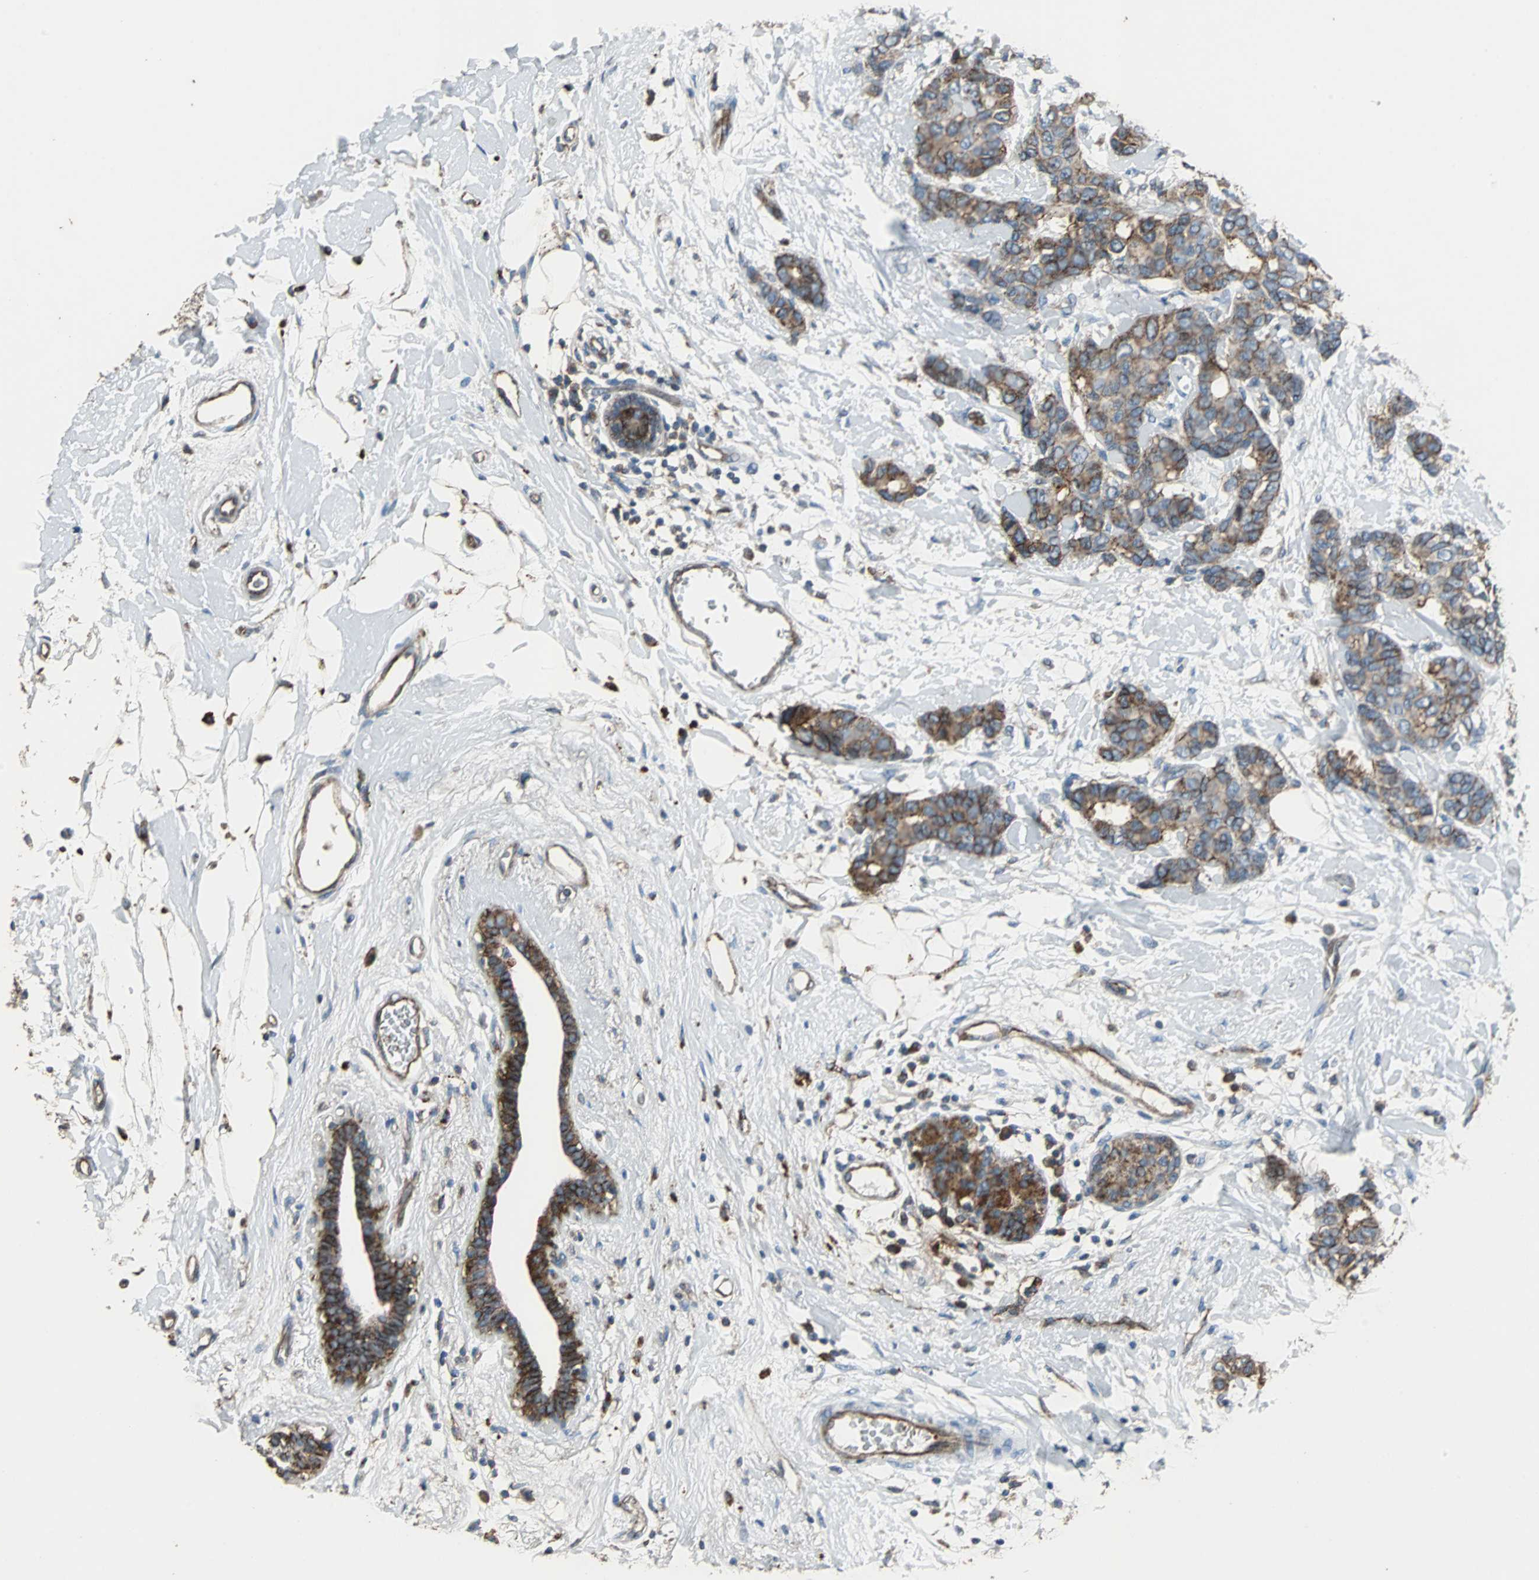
{"staining": {"intensity": "moderate", "quantity": ">75%", "location": "cytoplasmic/membranous"}, "tissue": "breast cancer", "cell_type": "Tumor cells", "image_type": "cancer", "snomed": [{"axis": "morphology", "description": "Duct carcinoma"}, {"axis": "topography", "description": "Breast"}], "caption": "IHC photomicrograph of intraductal carcinoma (breast) stained for a protein (brown), which shows medium levels of moderate cytoplasmic/membranous positivity in approximately >75% of tumor cells.", "gene": "F11R", "patient": {"sex": "female", "age": 87}}